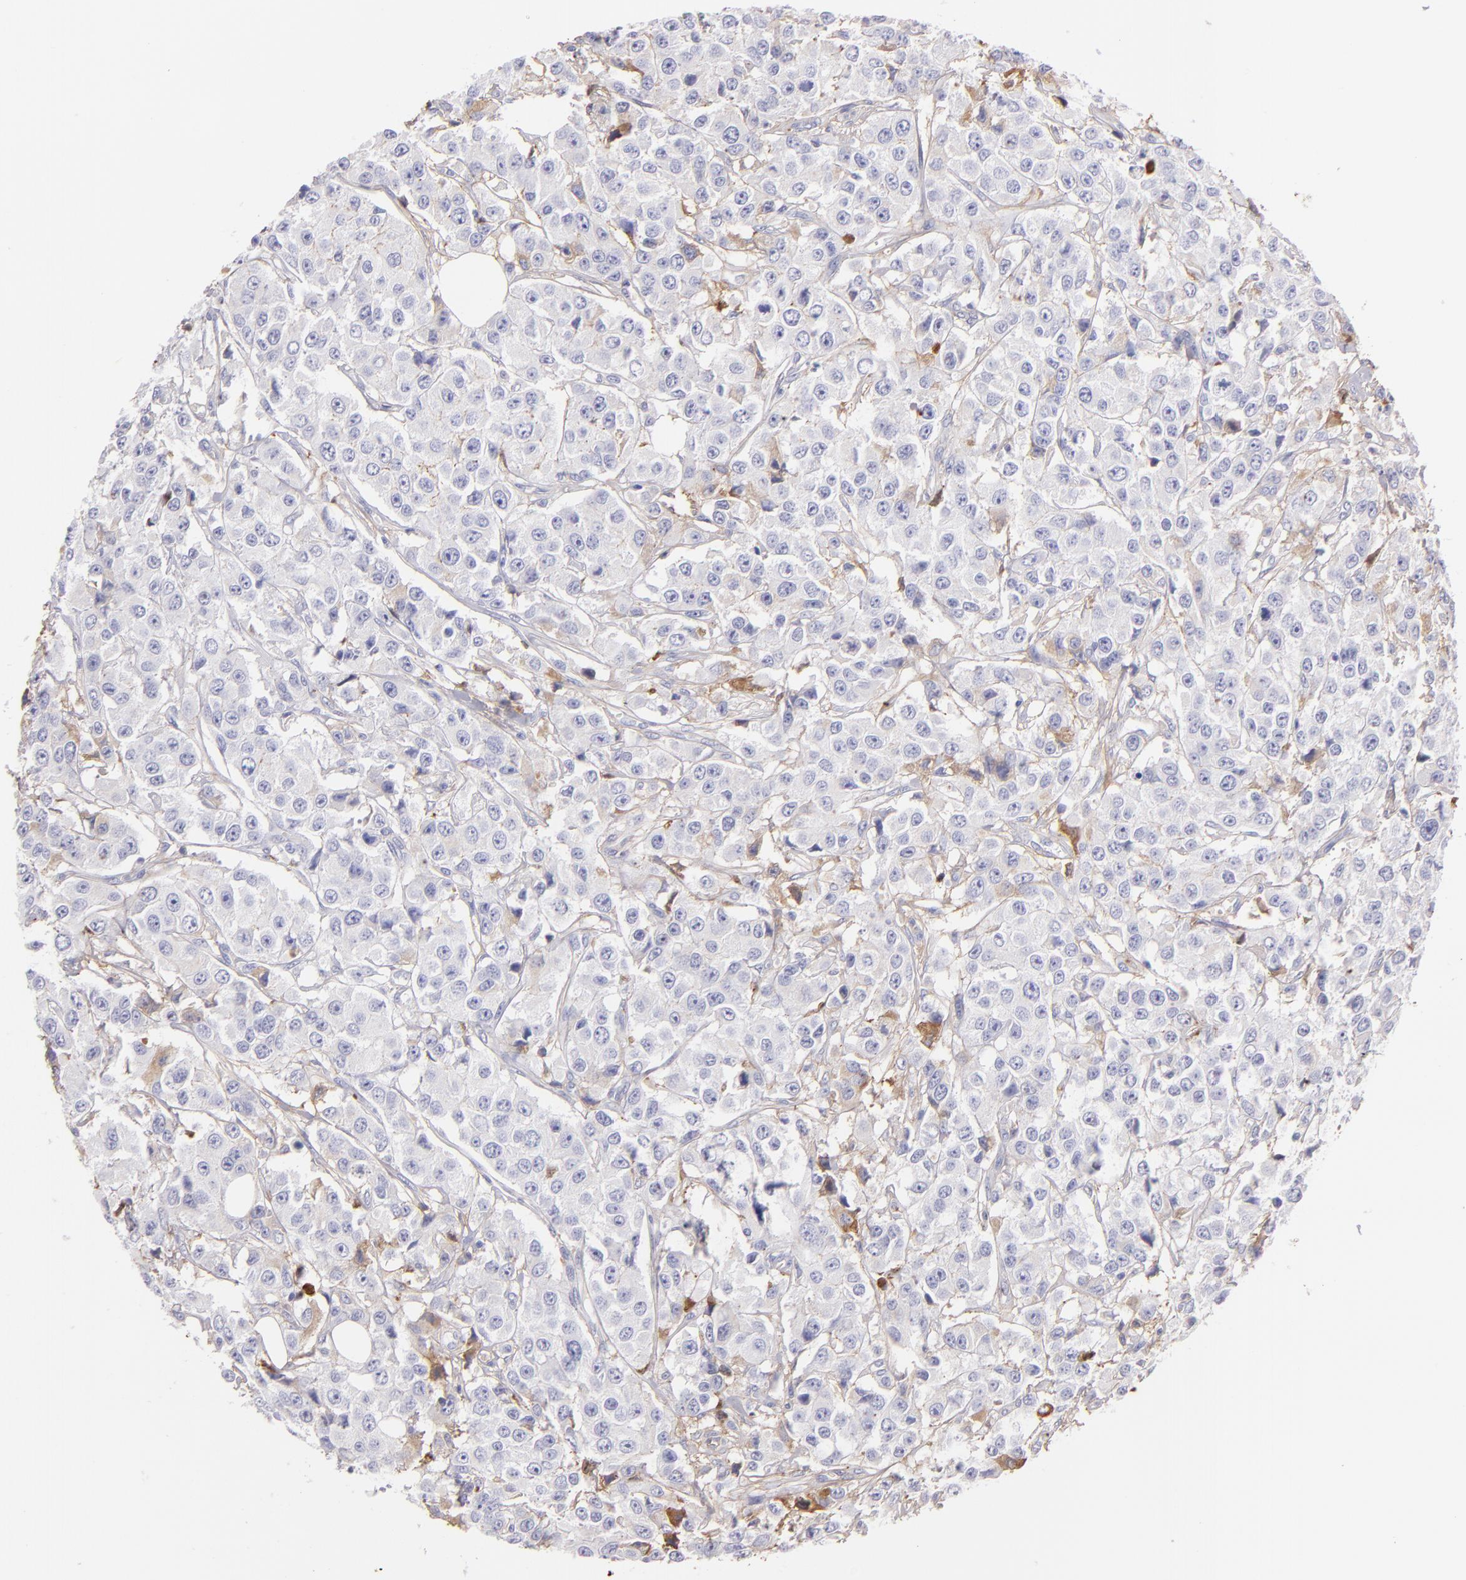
{"staining": {"intensity": "negative", "quantity": "none", "location": "none"}, "tissue": "breast cancer", "cell_type": "Tumor cells", "image_type": "cancer", "snomed": [{"axis": "morphology", "description": "Duct carcinoma"}, {"axis": "topography", "description": "Breast"}], "caption": "Tumor cells are negative for brown protein staining in breast cancer (invasive ductal carcinoma).", "gene": "FGB", "patient": {"sex": "female", "age": 58}}